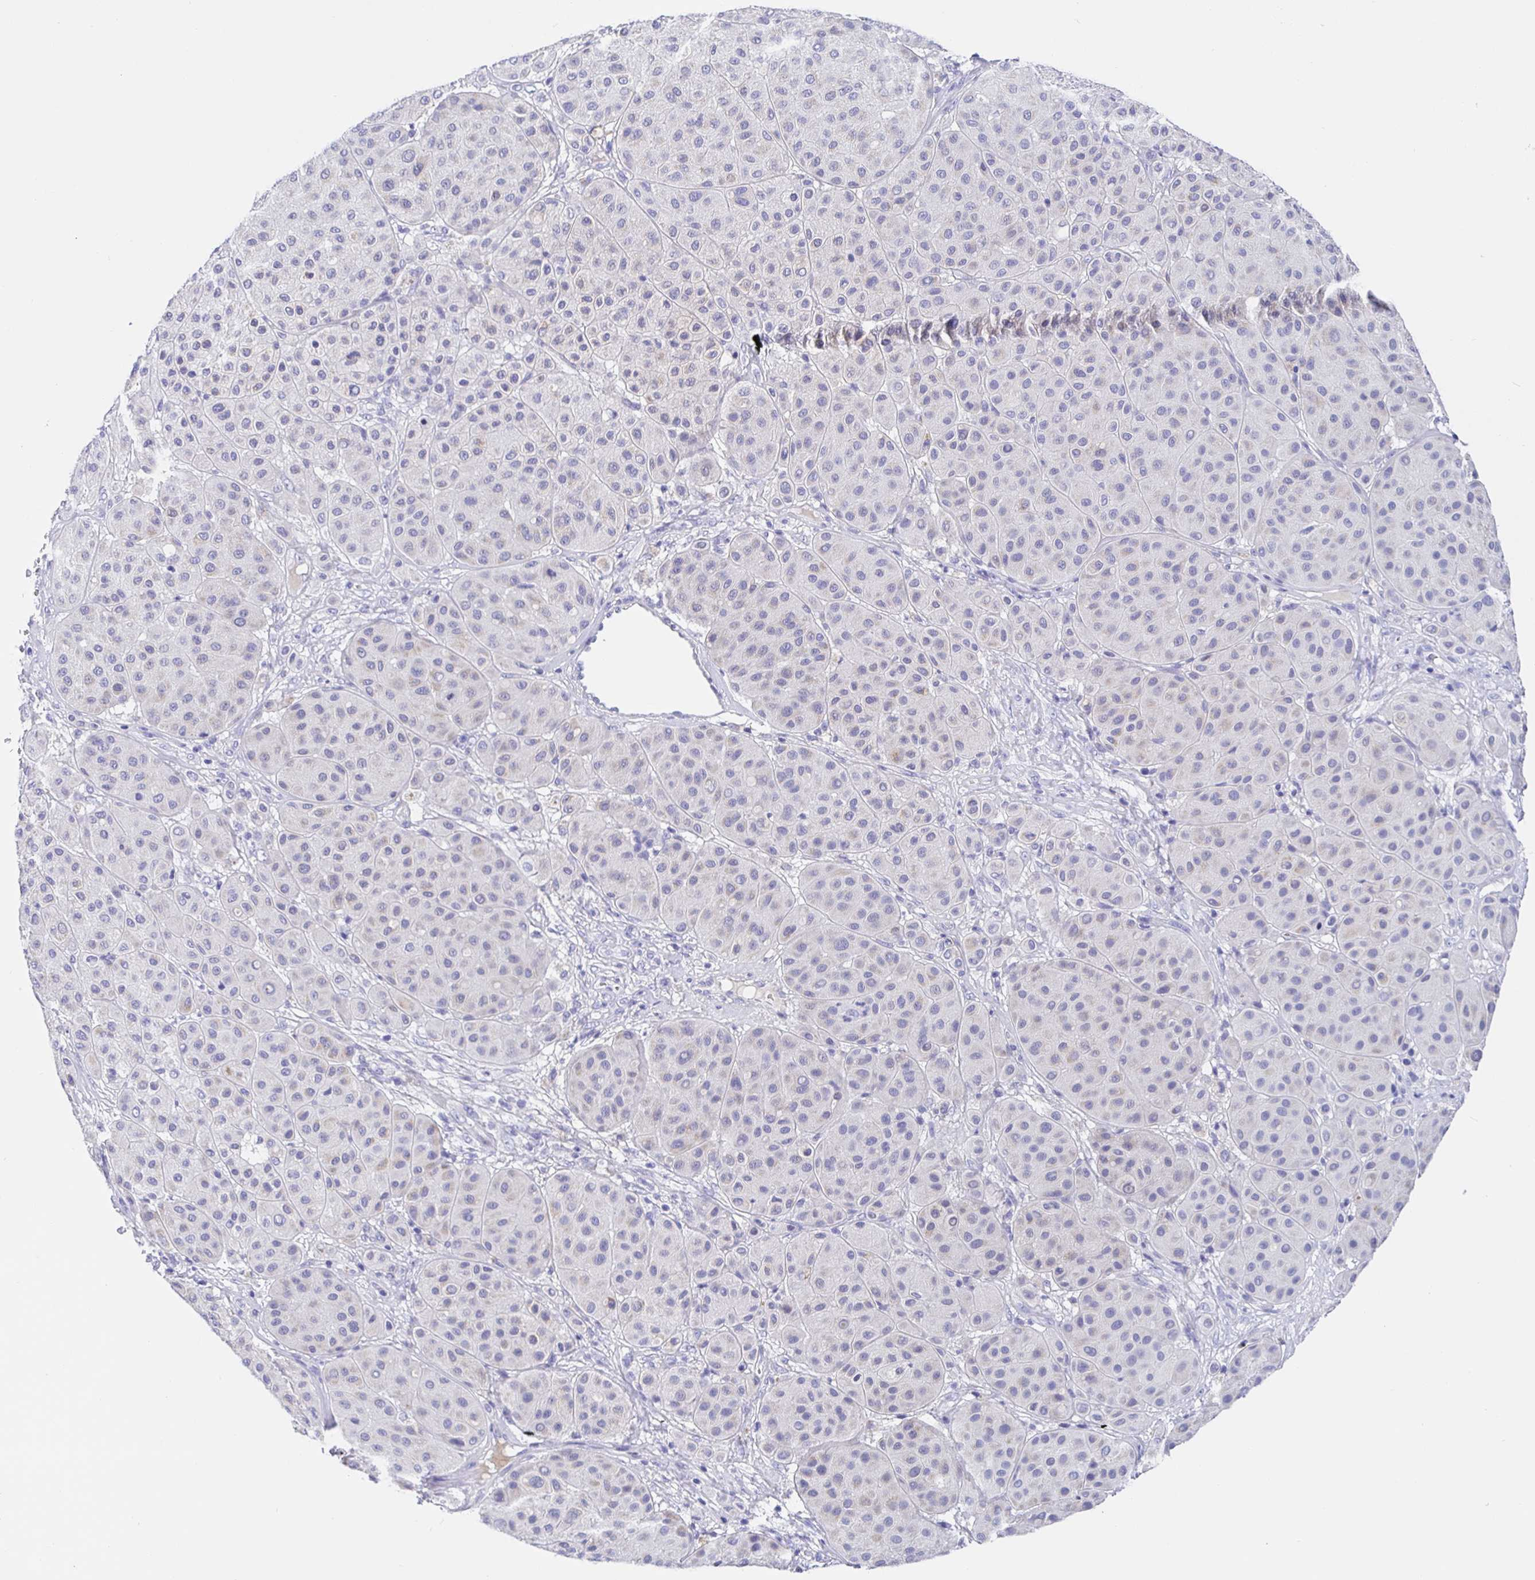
{"staining": {"intensity": "negative", "quantity": "none", "location": "none"}, "tissue": "melanoma", "cell_type": "Tumor cells", "image_type": "cancer", "snomed": [{"axis": "morphology", "description": "Malignant melanoma, Metastatic site"}, {"axis": "topography", "description": "Smooth muscle"}], "caption": "DAB immunohistochemical staining of human malignant melanoma (metastatic site) demonstrates no significant expression in tumor cells.", "gene": "MAOA", "patient": {"sex": "male", "age": 41}}